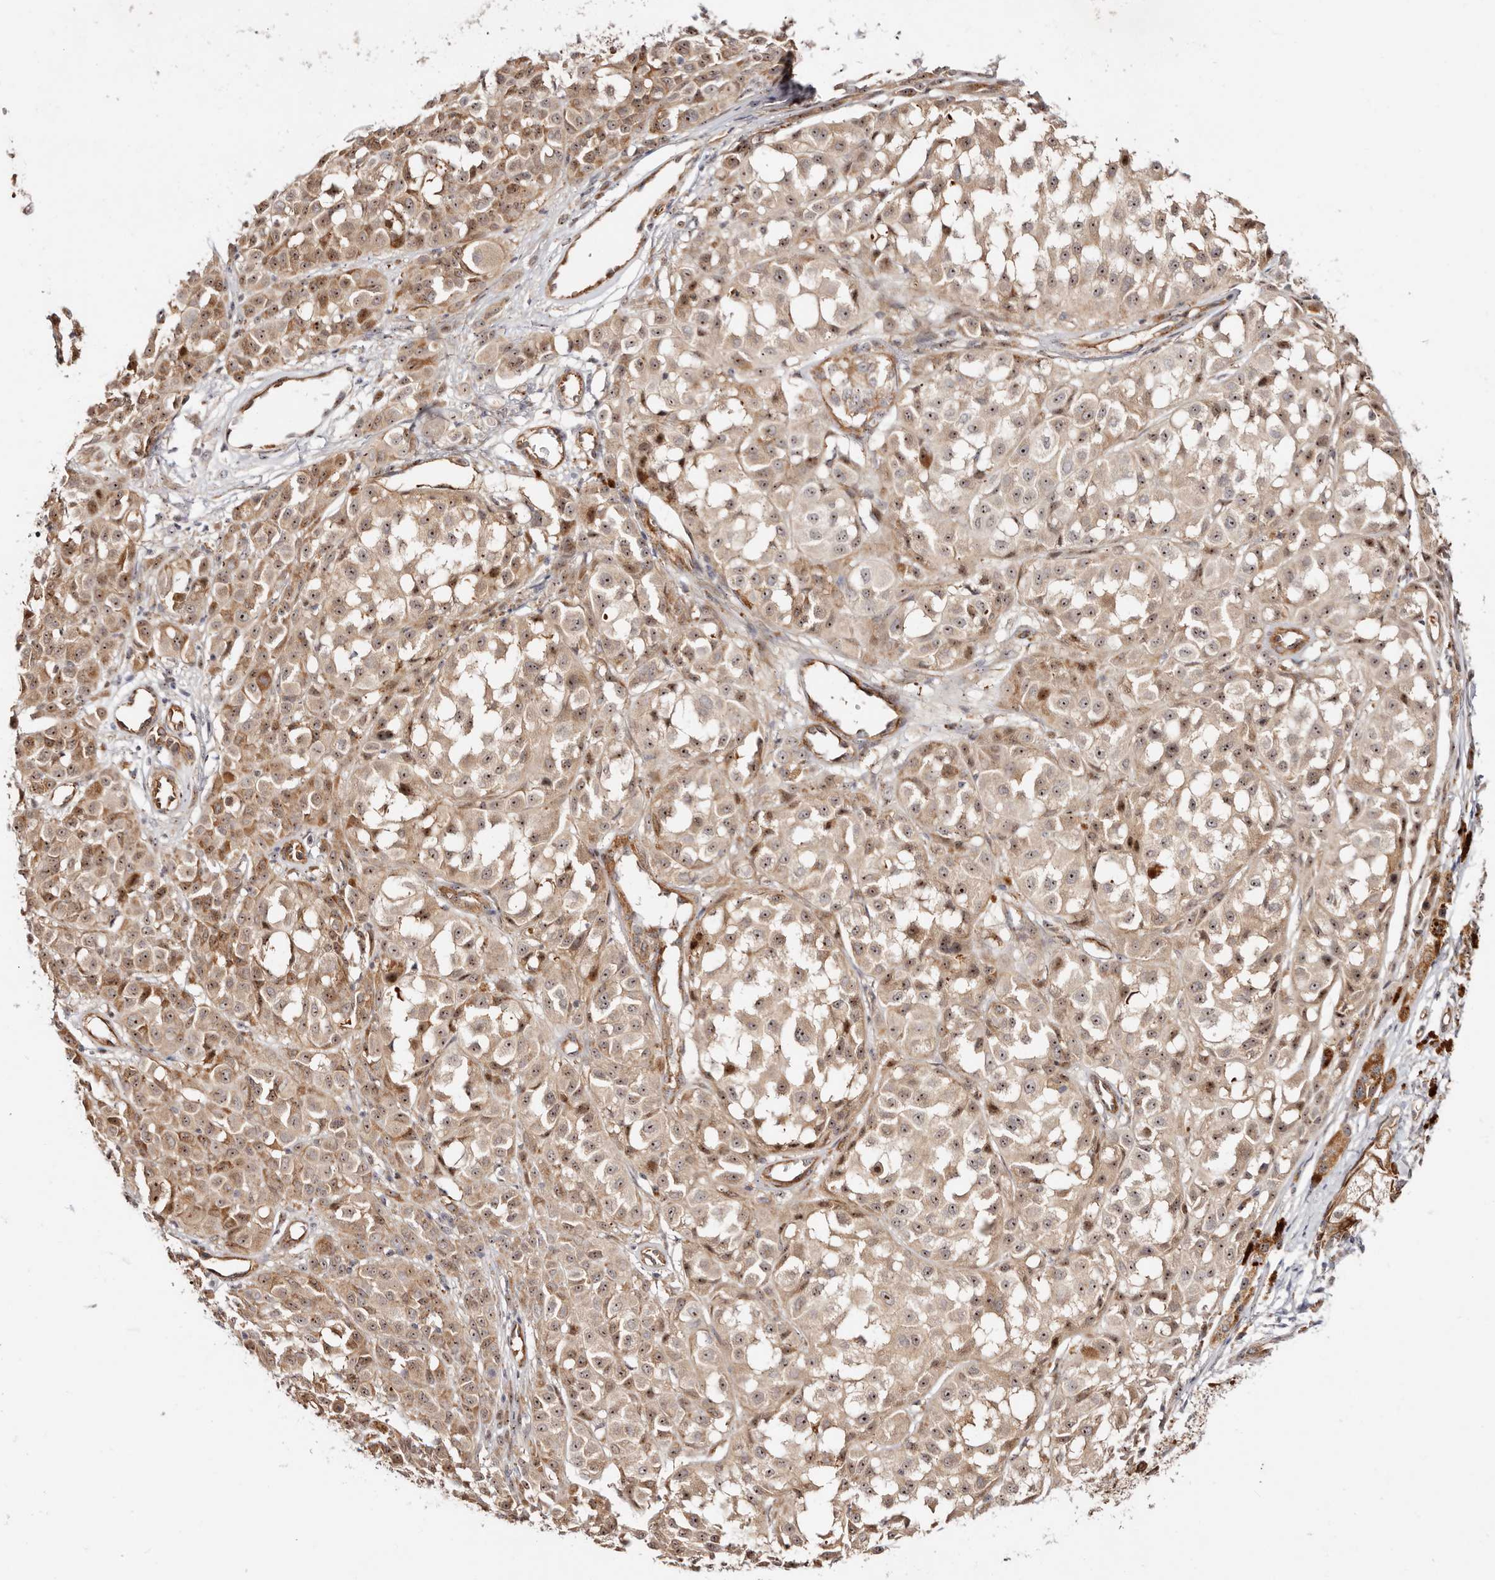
{"staining": {"intensity": "moderate", "quantity": ">75%", "location": "cytoplasmic/membranous,nuclear"}, "tissue": "melanoma", "cell_type": "Tumor cells", "image_type": "cancer", "snomed": [{"axis": "morphology", "description": "Malignant melanoma, NOS"}, {"axis": "topography", "description": "Skin of leg"}], "caption": "Immunohistochemical staining of malignant melanoma reveals medium levels of moderate cytoplasmic/membranous and nuclear protein staining in approximately >75% of tumor cells.", "gene": "ODF2L", "patient": {"sex": "female", "age": 72}}